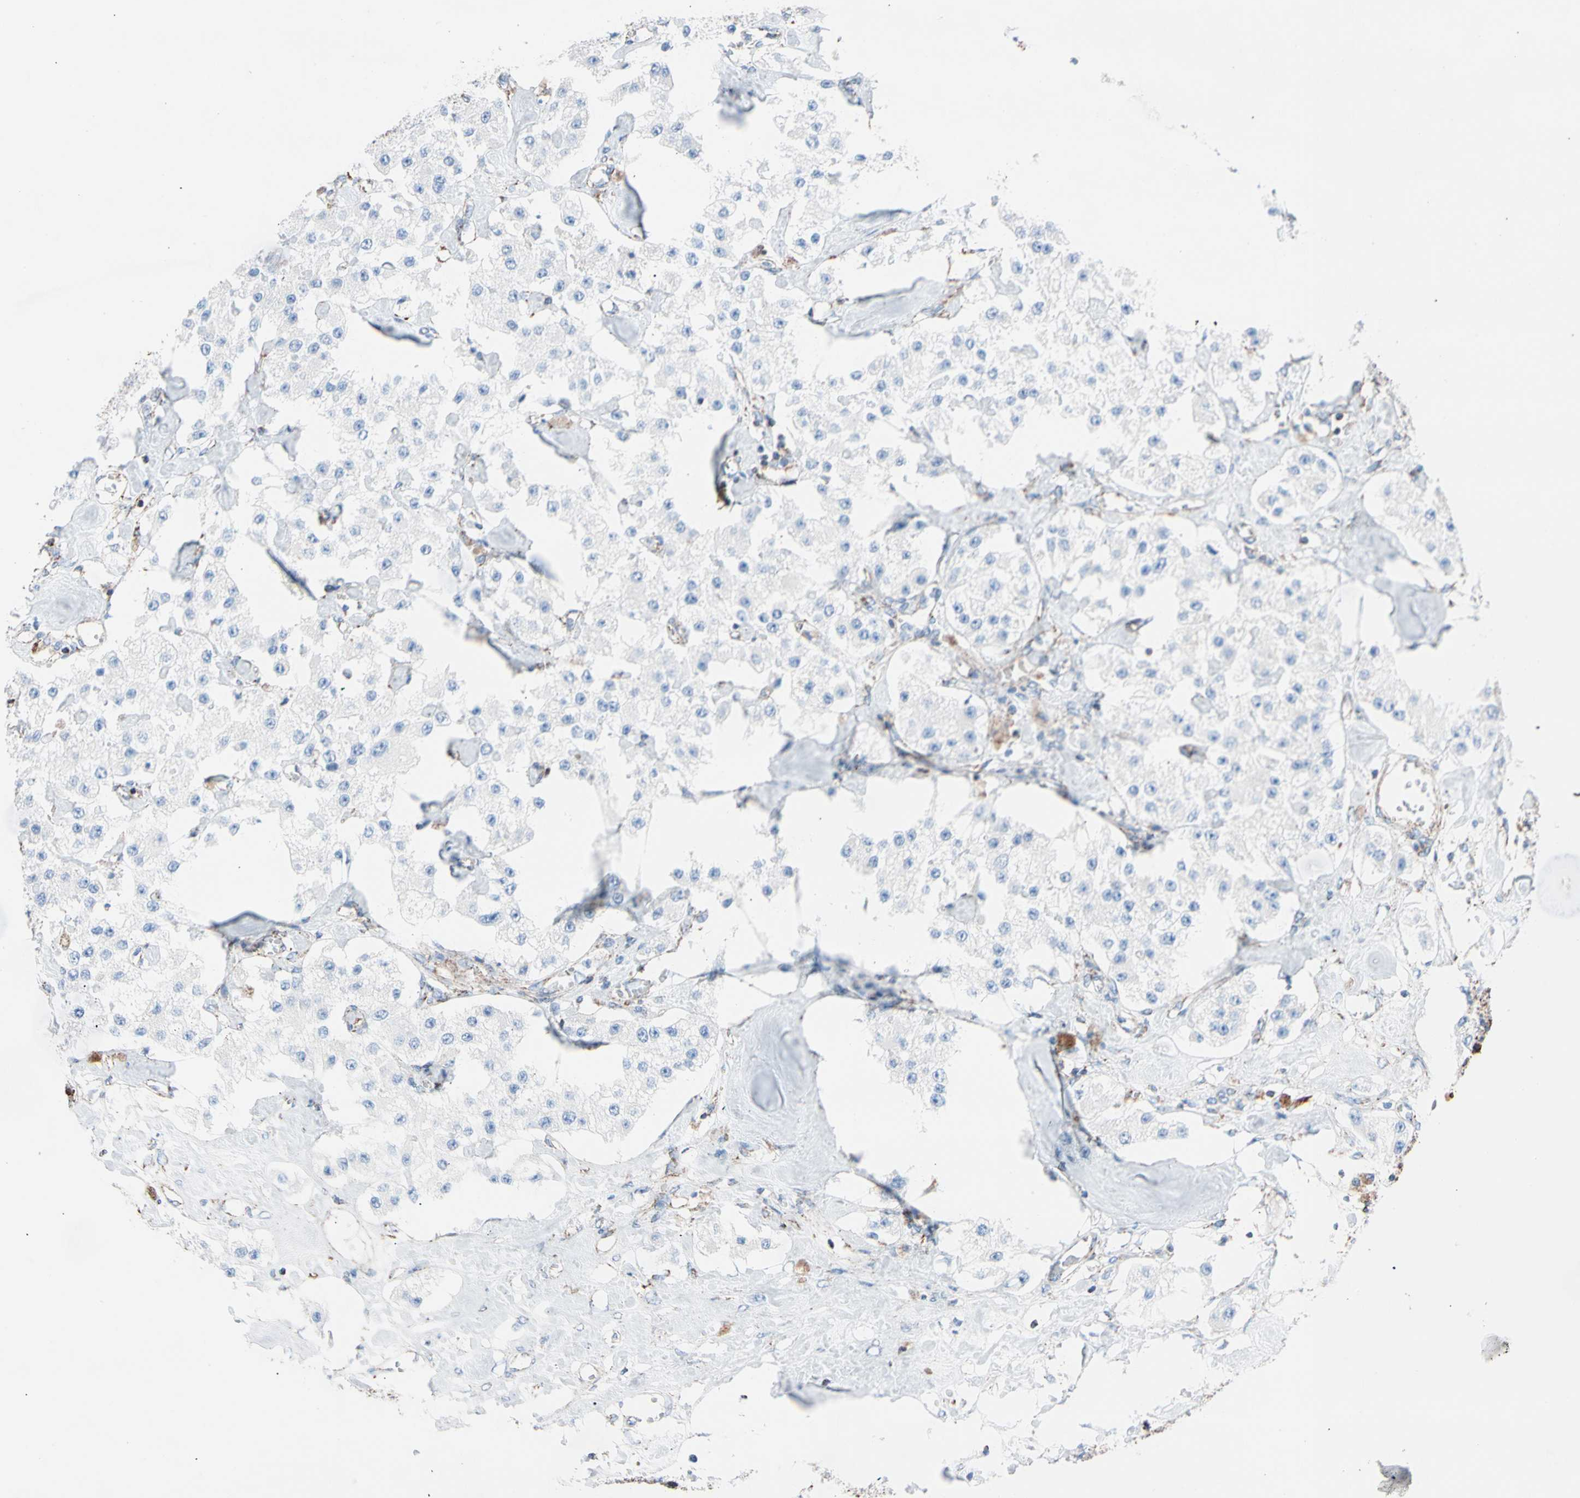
{"staining": {"intensity": "negative", "quantity": "none", "location": "none"}, "tissue": "carcinoid", "cell_type": "Tumor cells", "image_type": "cancer", "snomed": [{"axis": "morphology", "description": "Carcinoid, malignant, NOS"}, {"axis": "topography", "description": "Pancreas"}], "caption": "DAB (3,3'-diaminobenzidine) immunohistochemical staining of malignant carcinoid displays no significant staining in tumor cells.", "gene": "HK1", "patient": {"sex": "male", "age": 41}}